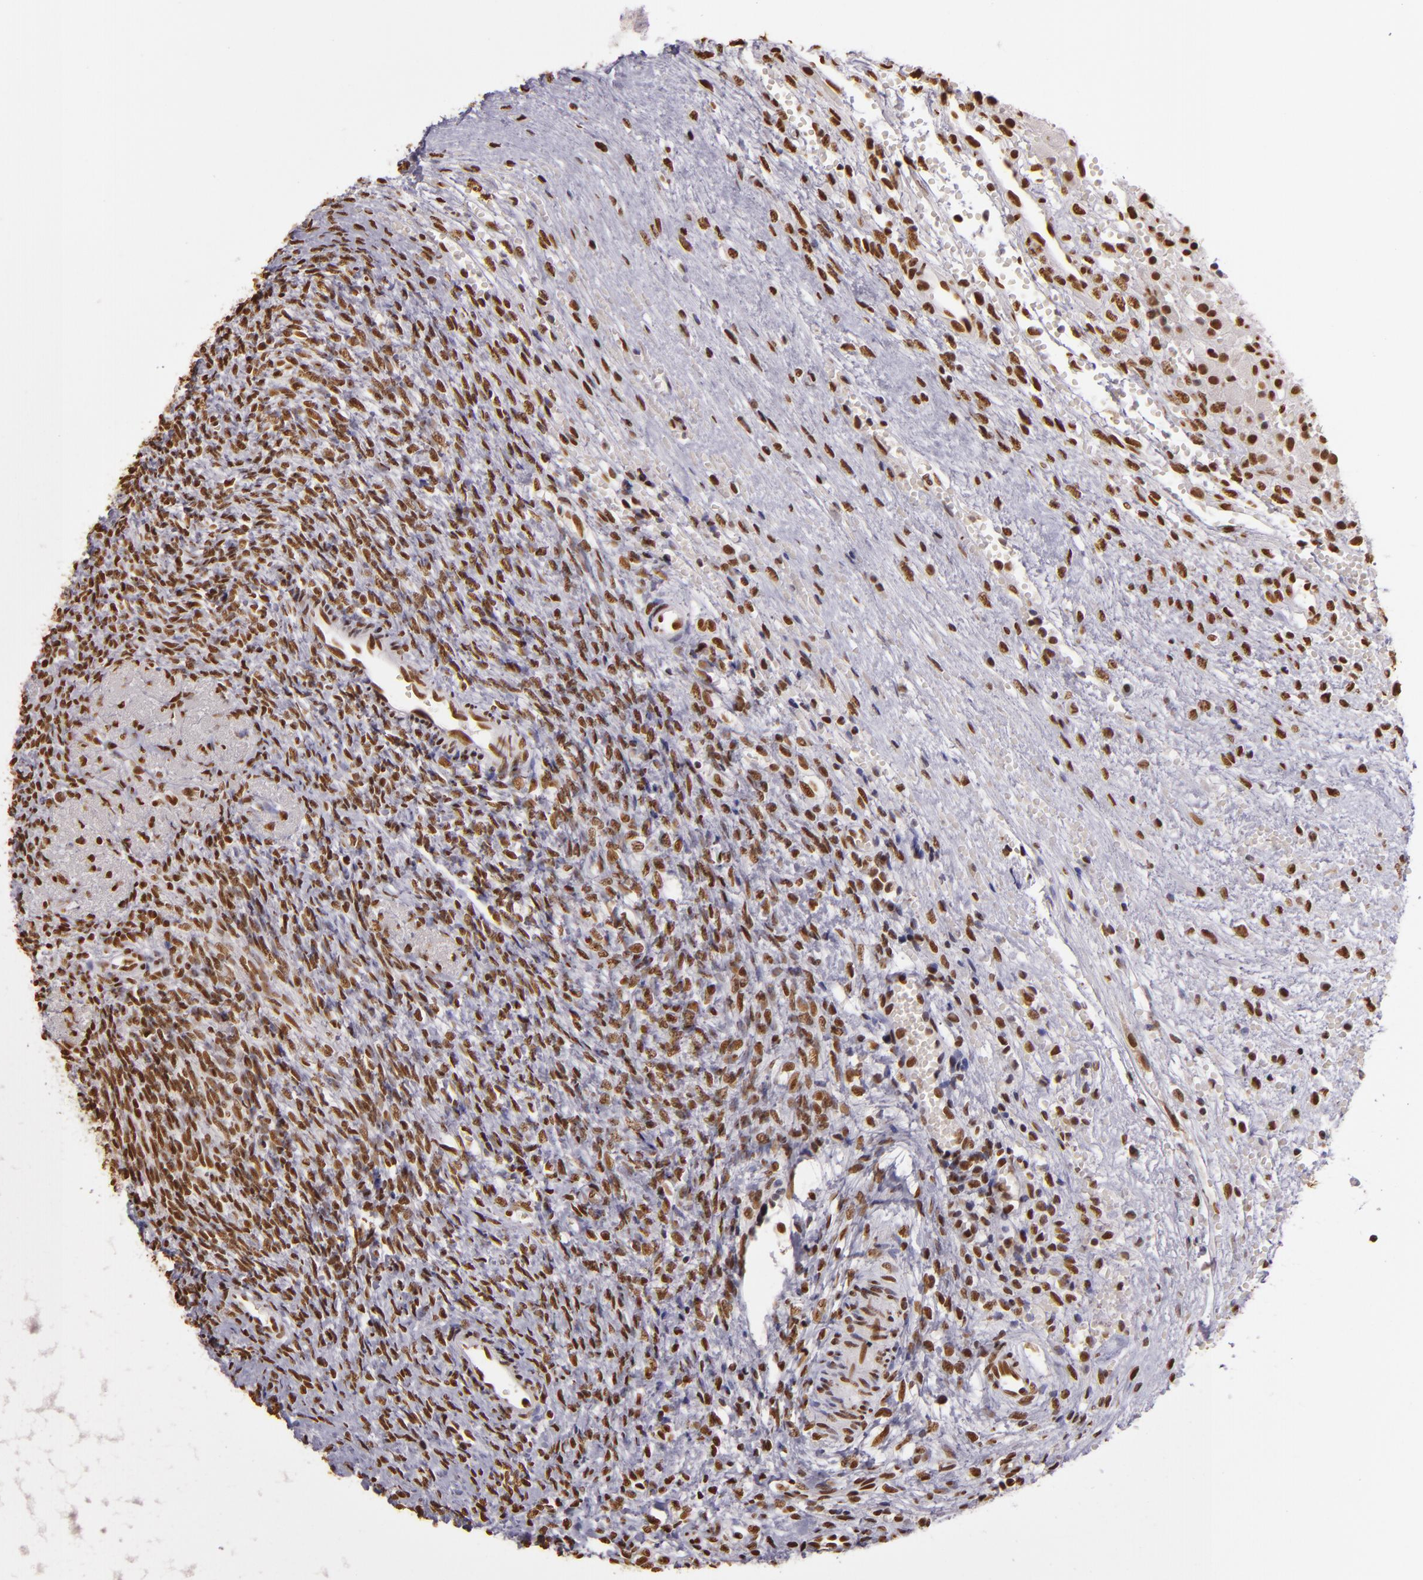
{"staining": {"intensity": "moderate", "quantity": ">75%", "location": "nuclear"}, "tissue": "ovary", "cell_type": "Ovarian stroma cells", "image_type": "normal", "snomed": [{"axis": "morphology", "description": "Normal tissue, NOS"}, {"axis": "topography", "description": "Ovary"}], "caption": "DAB immunohistochemical staining of normal ovary displays moderate nuclear protein positivity in about >75% of ovarian stroma cells. (DAB (3,3'-diaminobenzidine) IHC with brightfield microscopy, high magnification).", "gene": "PAPOLA", "patient": {"sex": "female", "age": 56}}